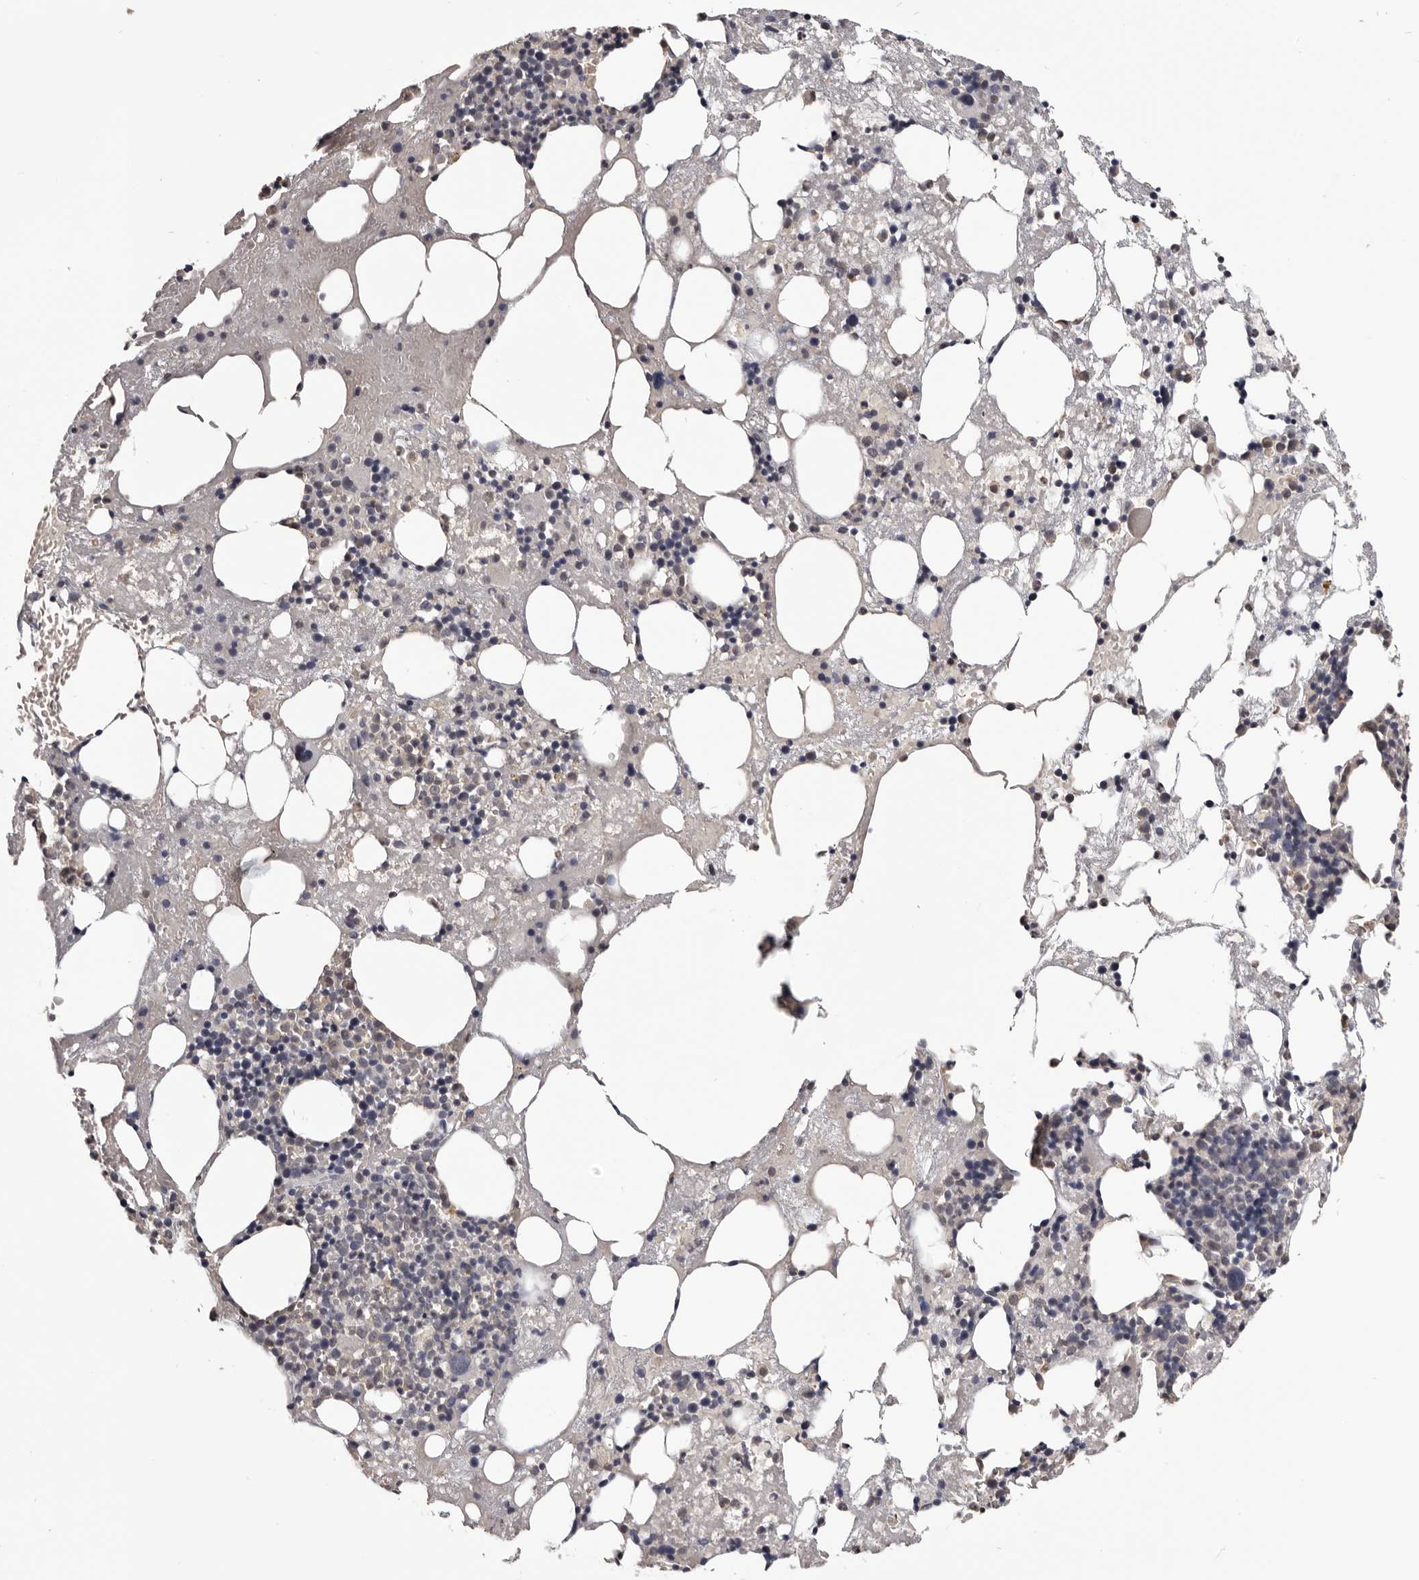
{"staining": {"intensity": "negative", "quantity": "none", "location": "none"}, "tissue": "bone marrow", "cell_type": "Hematopoietic cells", "image_type": "normal", "snomed": [{"axis": "morphology", "description": "Normal tissue, NOS"}, {"axis": "topography", "description": "Bone marrow"}], "caption": "Immunohistochemical staining of benign bone marrow displays no significant expression in hematopoietic cells.", "gene": "CGN", "patient": {"sex": "male", "age": 48}}